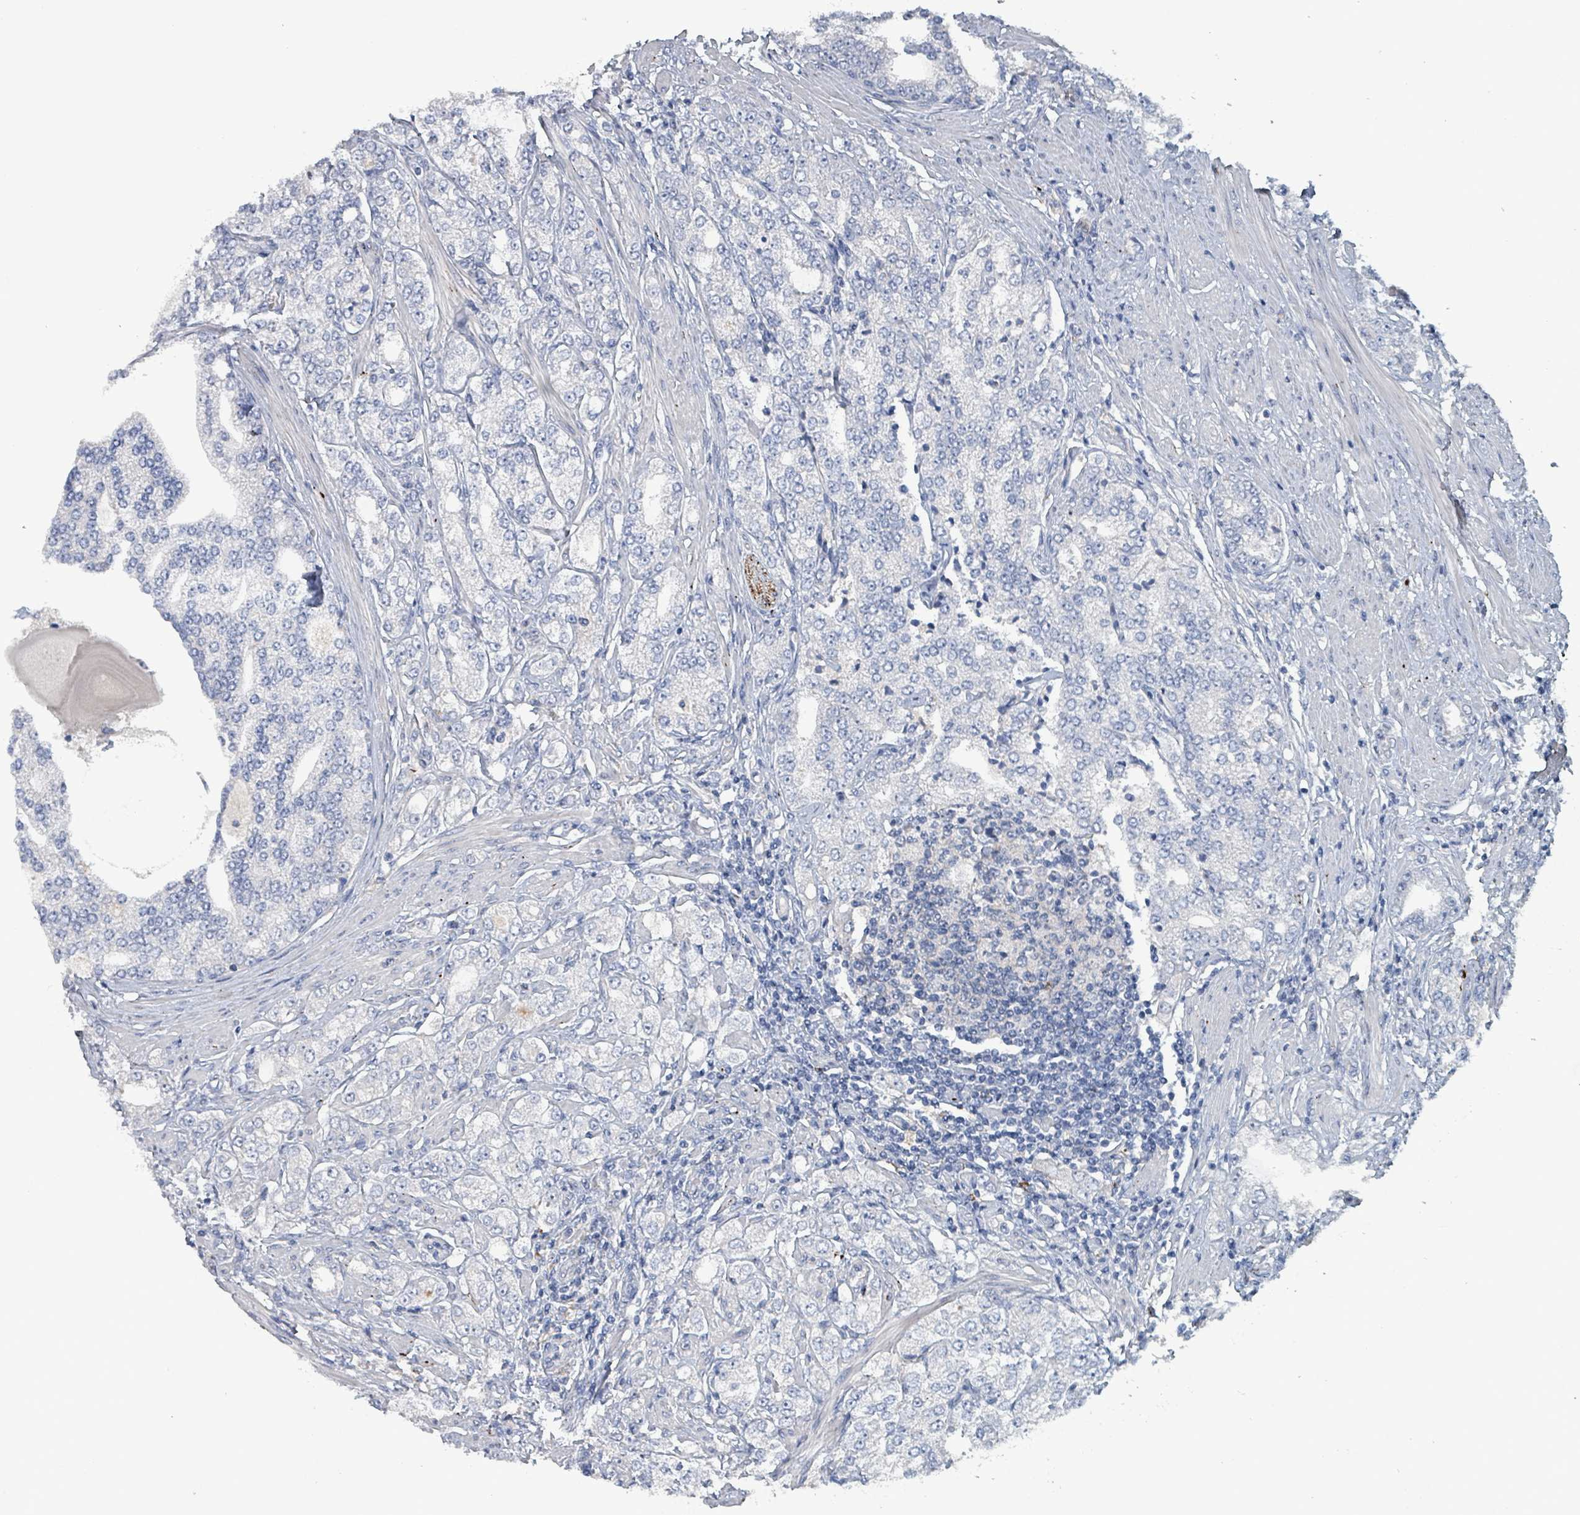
{"staining": {"intensity": "negative", "quantity": "none", "location": "none"}, "tissue": "prostate cancer", "cell_type": "Tumor cells", "image_type": "cancer", "snomed": [{"axis": "morphology", "description": "Adenocarcinoma, High grade"}, {"axis": "topography", "description": "Prostate"}], "caption": "DAB (3,3'-diaminobenzidine) immunohistochemical staining of adenocarcinoma (high-grade) (prostate) shows no significant positivity in tumor cells. (DAB immunohistochemistry with hematoxylin counter stain).", "gene": "TAAR5", "patient": {"sex": "male", "age": 64}}